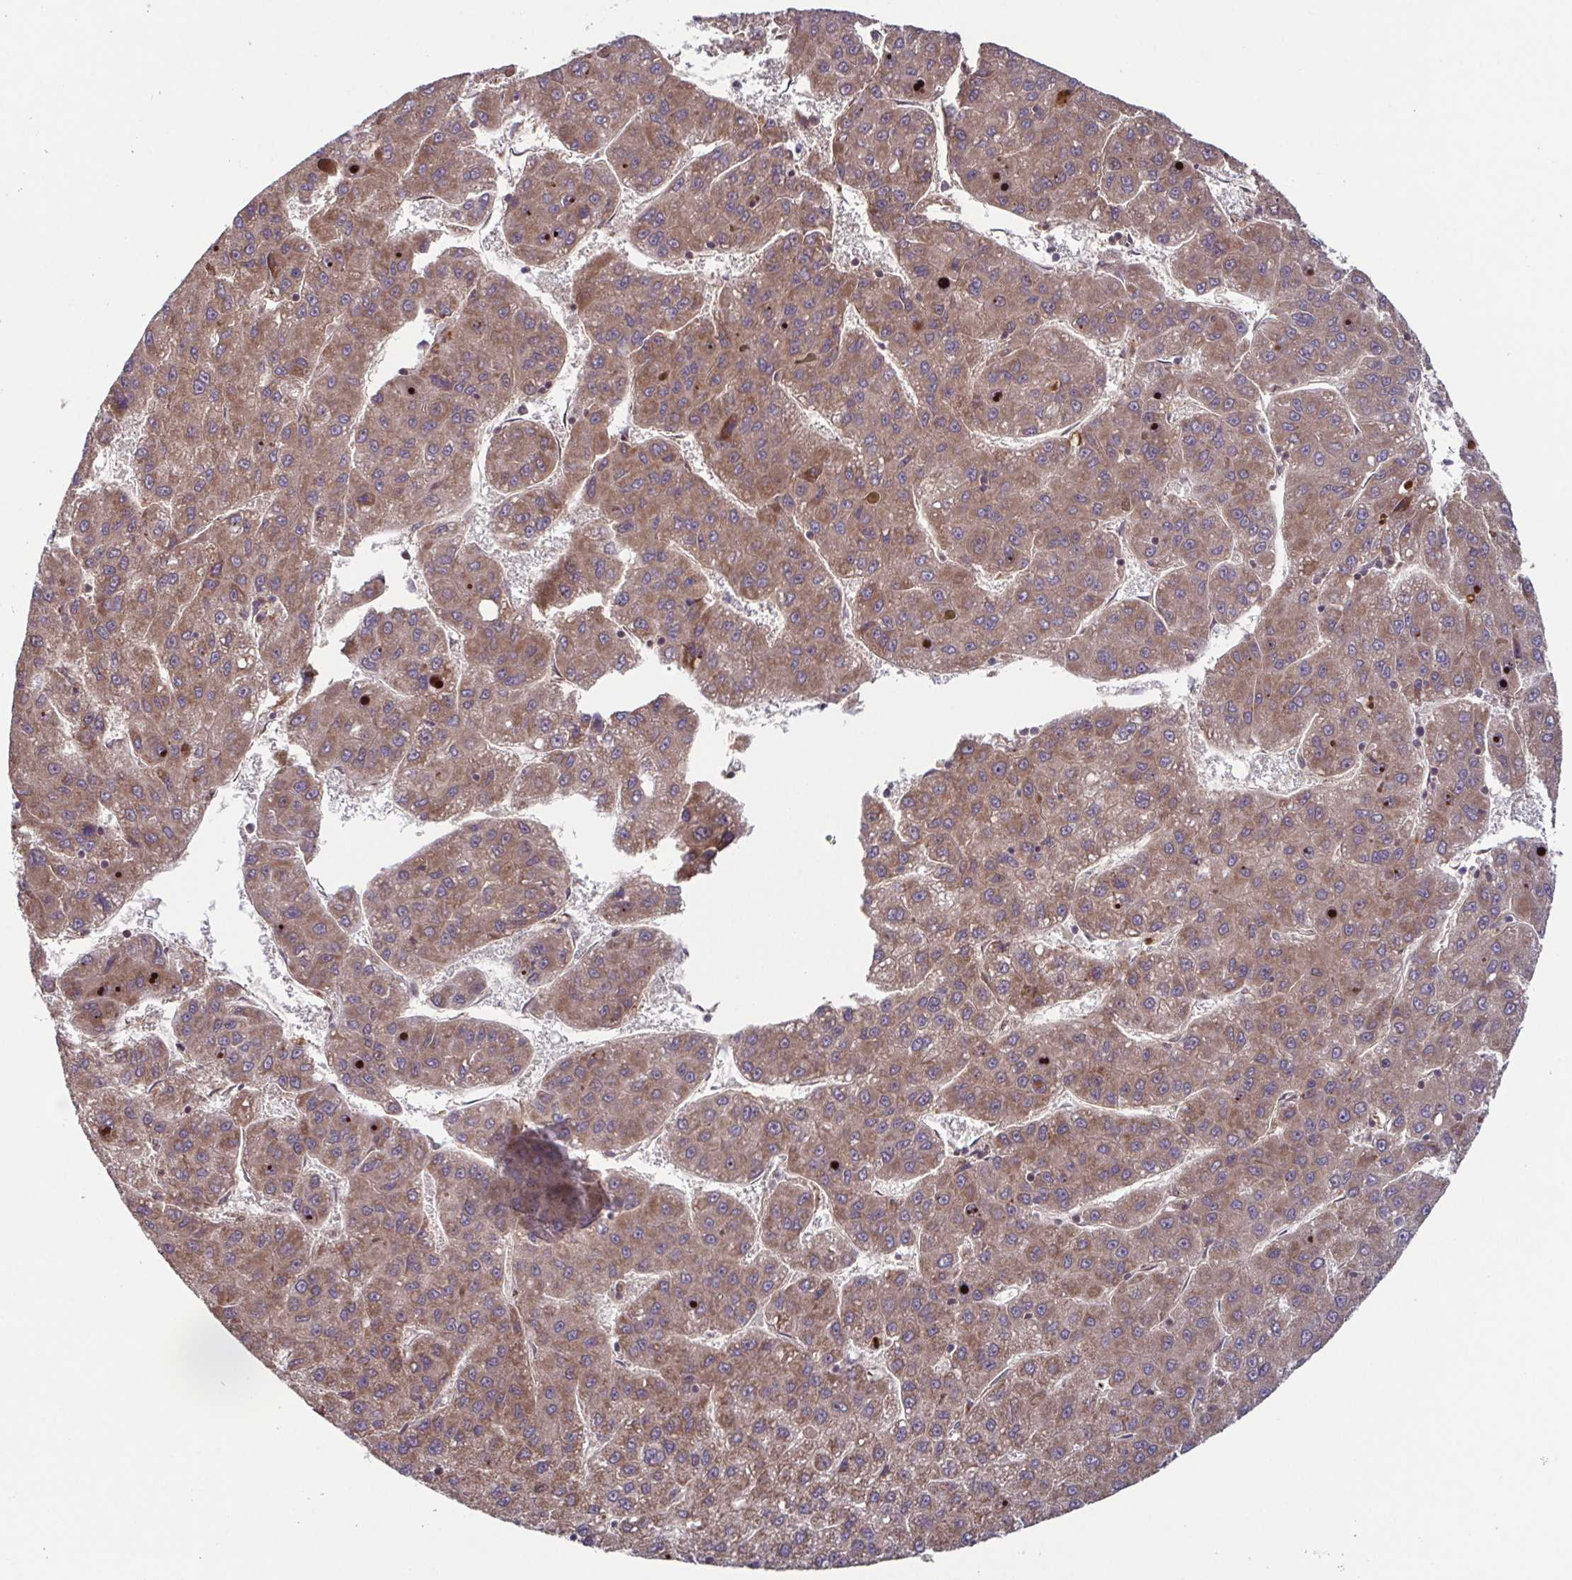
{"staining": {"intensity": "moderate", "quantity": ">75%", "location": "cytoplasmic/membranous"}, "tissue": "liver cancer", "cell_type": "Tumor cells", "image_type": "cancer", "snomed": [{"axis": "morphology", "description": "Carcinoma, Hepatocellular, NOS"}, {"axis": "topography", "description": "Liver"}], "caption": "Protein expression analysis of human liver cancer reveals moderate cytoplasmic/membranous positivity in about >75% of tumor cells.", "gene": "TTC19", "patient": {"sex": "female", "age": 82}}